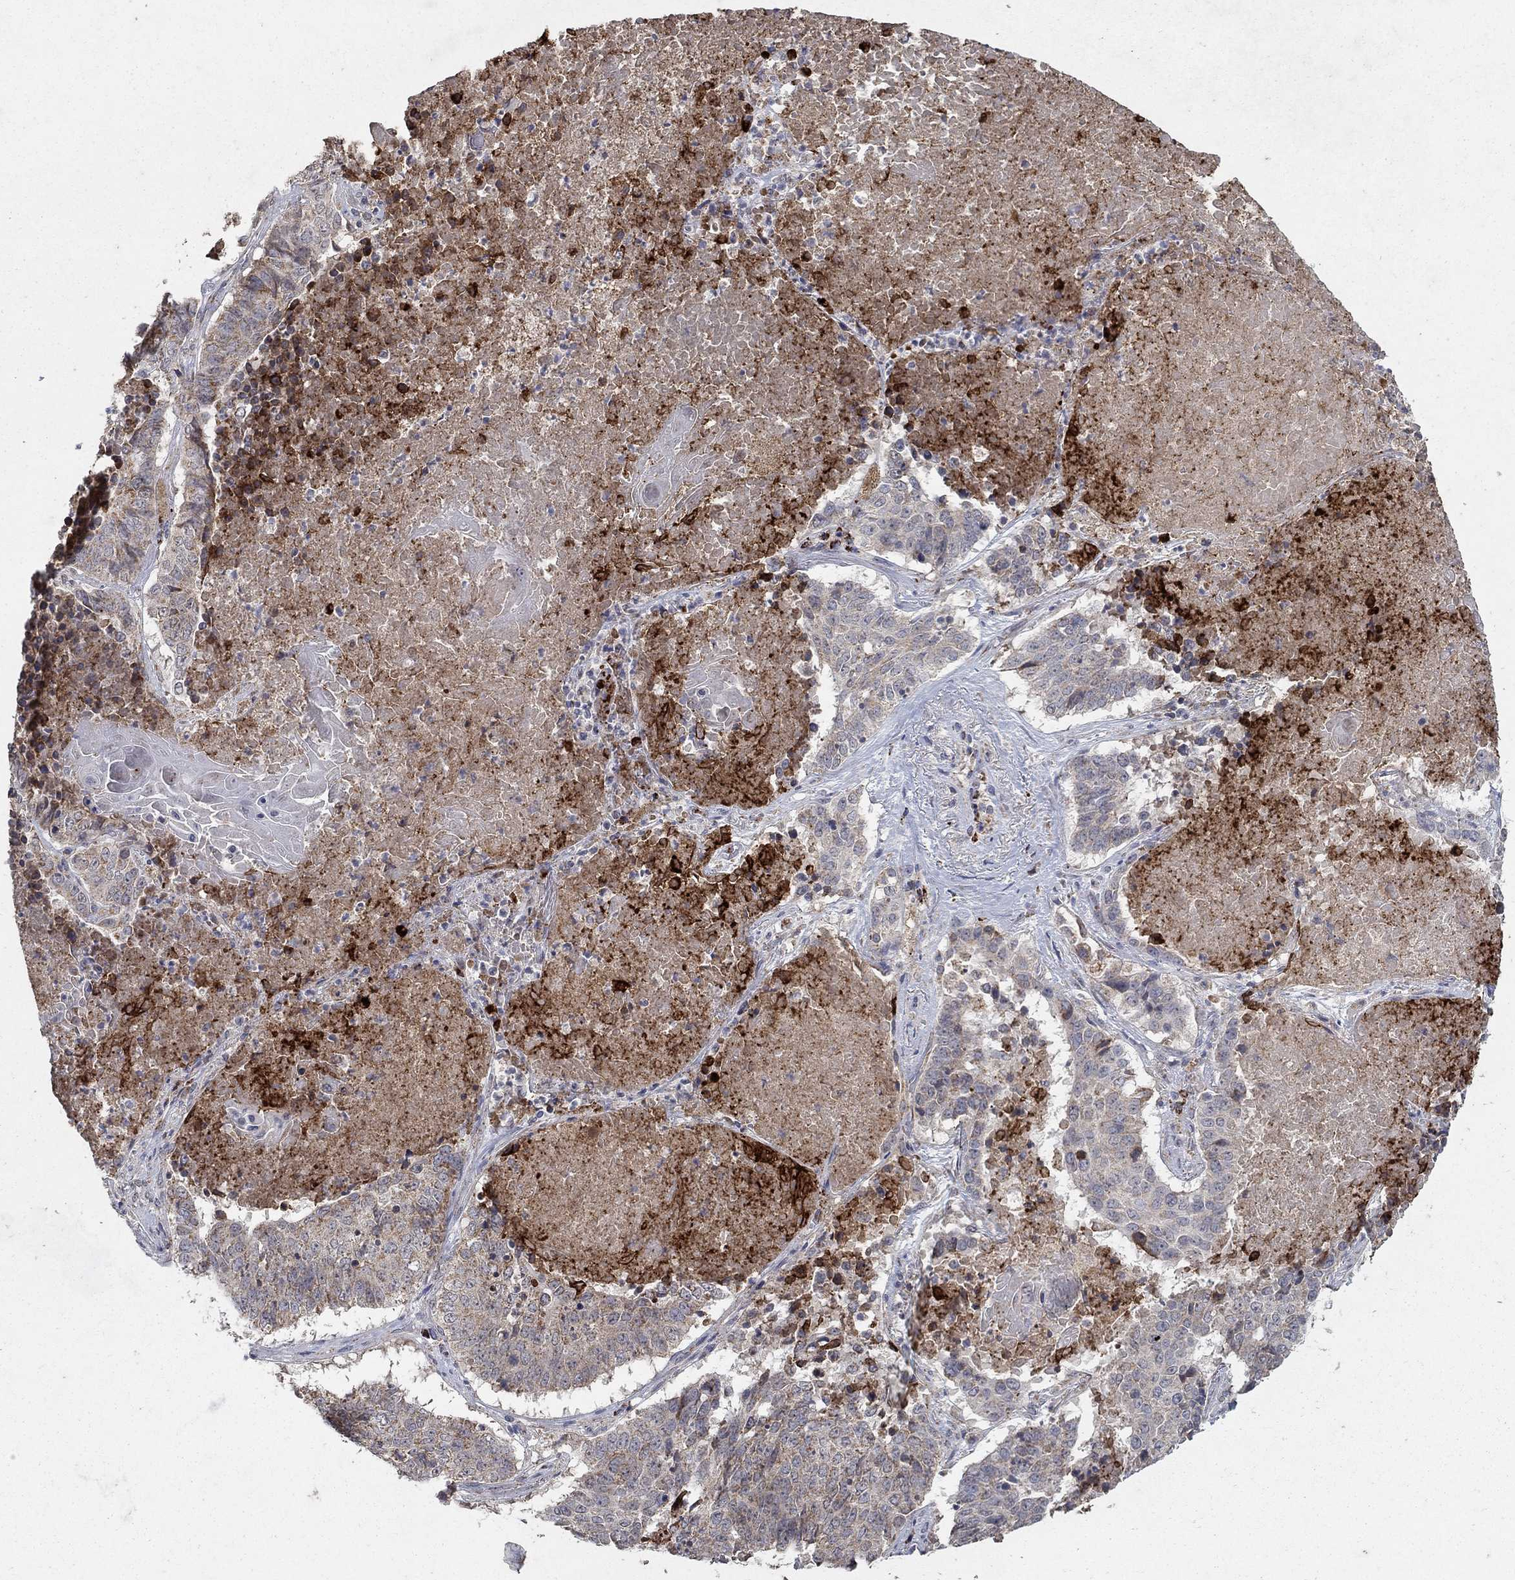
{"staining": {"intensity": "weak", "quantity": "25%-75%", "location": "cytoplasmic/membranous"}, "tissue": "lung cancer", "cell_type": "Tumor cells", "image_type": "cancer", "snomed": [{"axis": "morphology", "description": "Squamous cell carcinoma, NOS"}, {"axis": "topography", "description": "Lung"}], "caption": "High-power microscopy captured an immunohistochemistry histopathology image of squamous cell carcinoma (lung), revealing weak cytoplasmic/membranous staining in about 25%-75% of tumor cells. (DAB (3,3'-diaminobenzidine) = brown stain, brightfield microscopy at high magnification).", "gene": "GPSM1", "patient": {"sex": "male", "age": 64}}